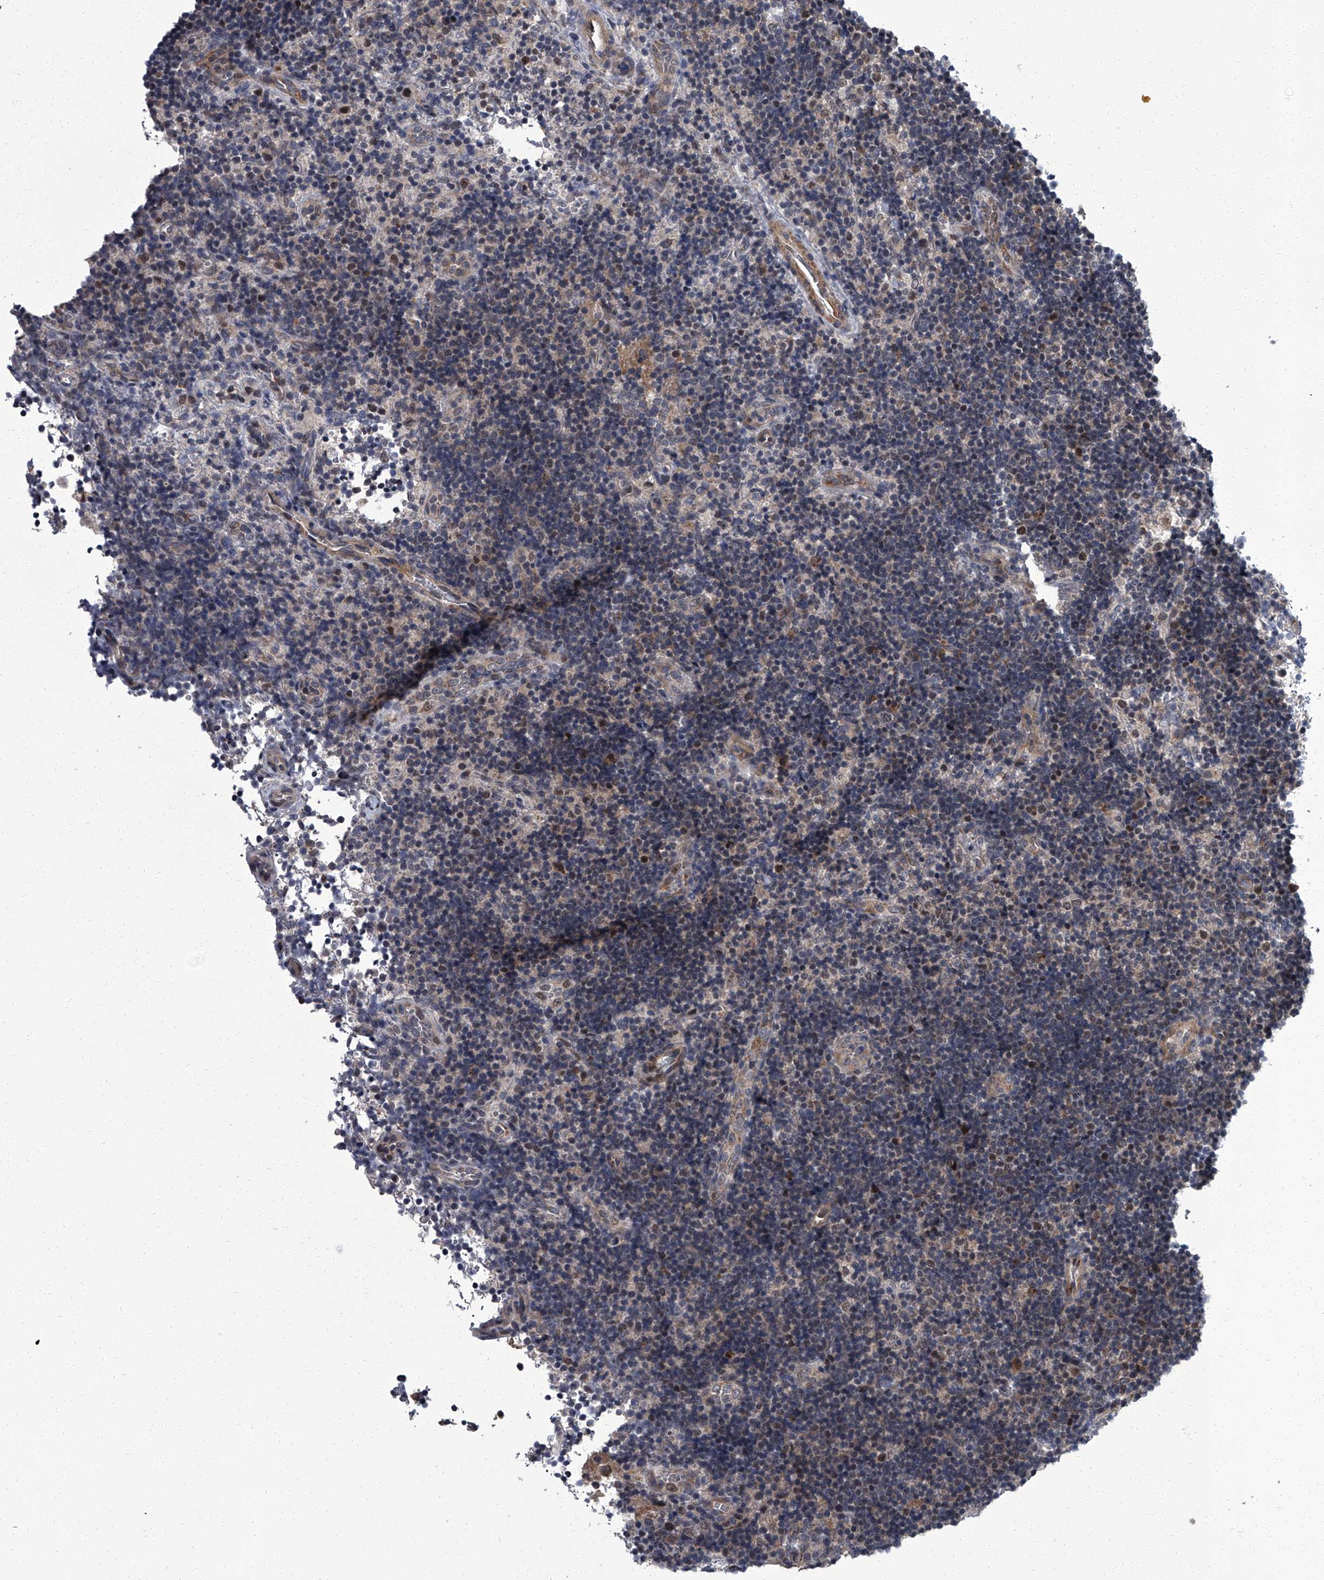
{"staining": {"intensity": "weak", "quantity": "25%-75%", "location": "cytoplasmic/membranous,nuclear"}, "tissue": "lymph node", "cell_type": "Germinal center cells", "image_type": "normal", "snomed": [{"axis": "morphology", "description": "Normal tissue, NOS"}, {"axis": "topography", "description": "Lymph node"}], "caption": "Immunohistochemistry of benign lymph node demonstrates low levels of weak cytoplasmic/membranous,nuclear positivity in about 25%-75% of germinal center cells.", "gene": "ZNF274", "patient": {"sex": "female", "age": 22}}